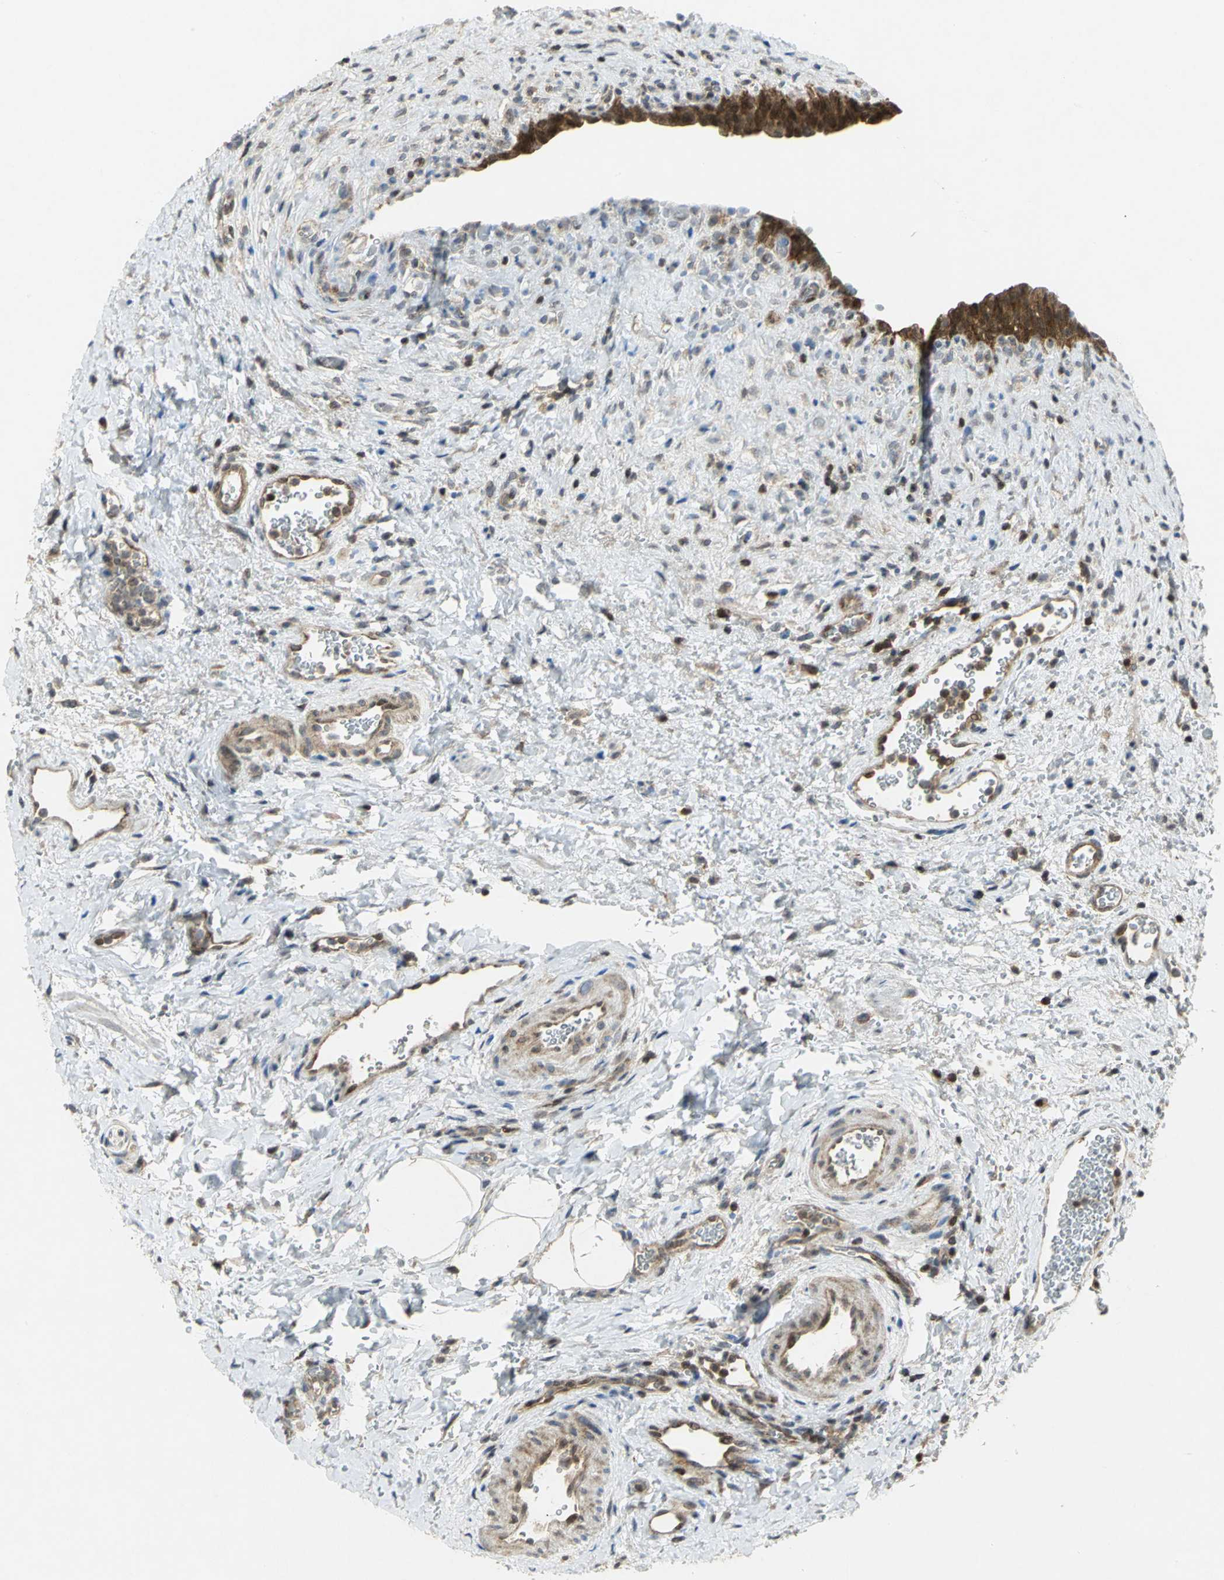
{"staining": {"intensity": "strong", "quantity": ">75%", "location": "cytoplasmic/membranous,nuclear"}, "tissue": "urinary bladder", "cell_type": "Urothelial cells", "image_type": "normal", "snomed": [{"axis": "morphology", "description": "Normal tissue, NOS"}, {"axis": "morphology", "description": "Dysplasia, NOS"}, {"axis": "topography", "description": "Urinary bladder"}], "caption": "Urinary bladder stained with DAB IHC reveals high levels of strong cytoplasmic/membranous,nuclear staining in approximately >75% of urothelial cells. The staining was performed using DAB, with brown indicating positive protein expression. Nuclei are stained blue with hematoxylin.", "gene": "PPIA", "patient": {"sex": "male", "age": 35}}